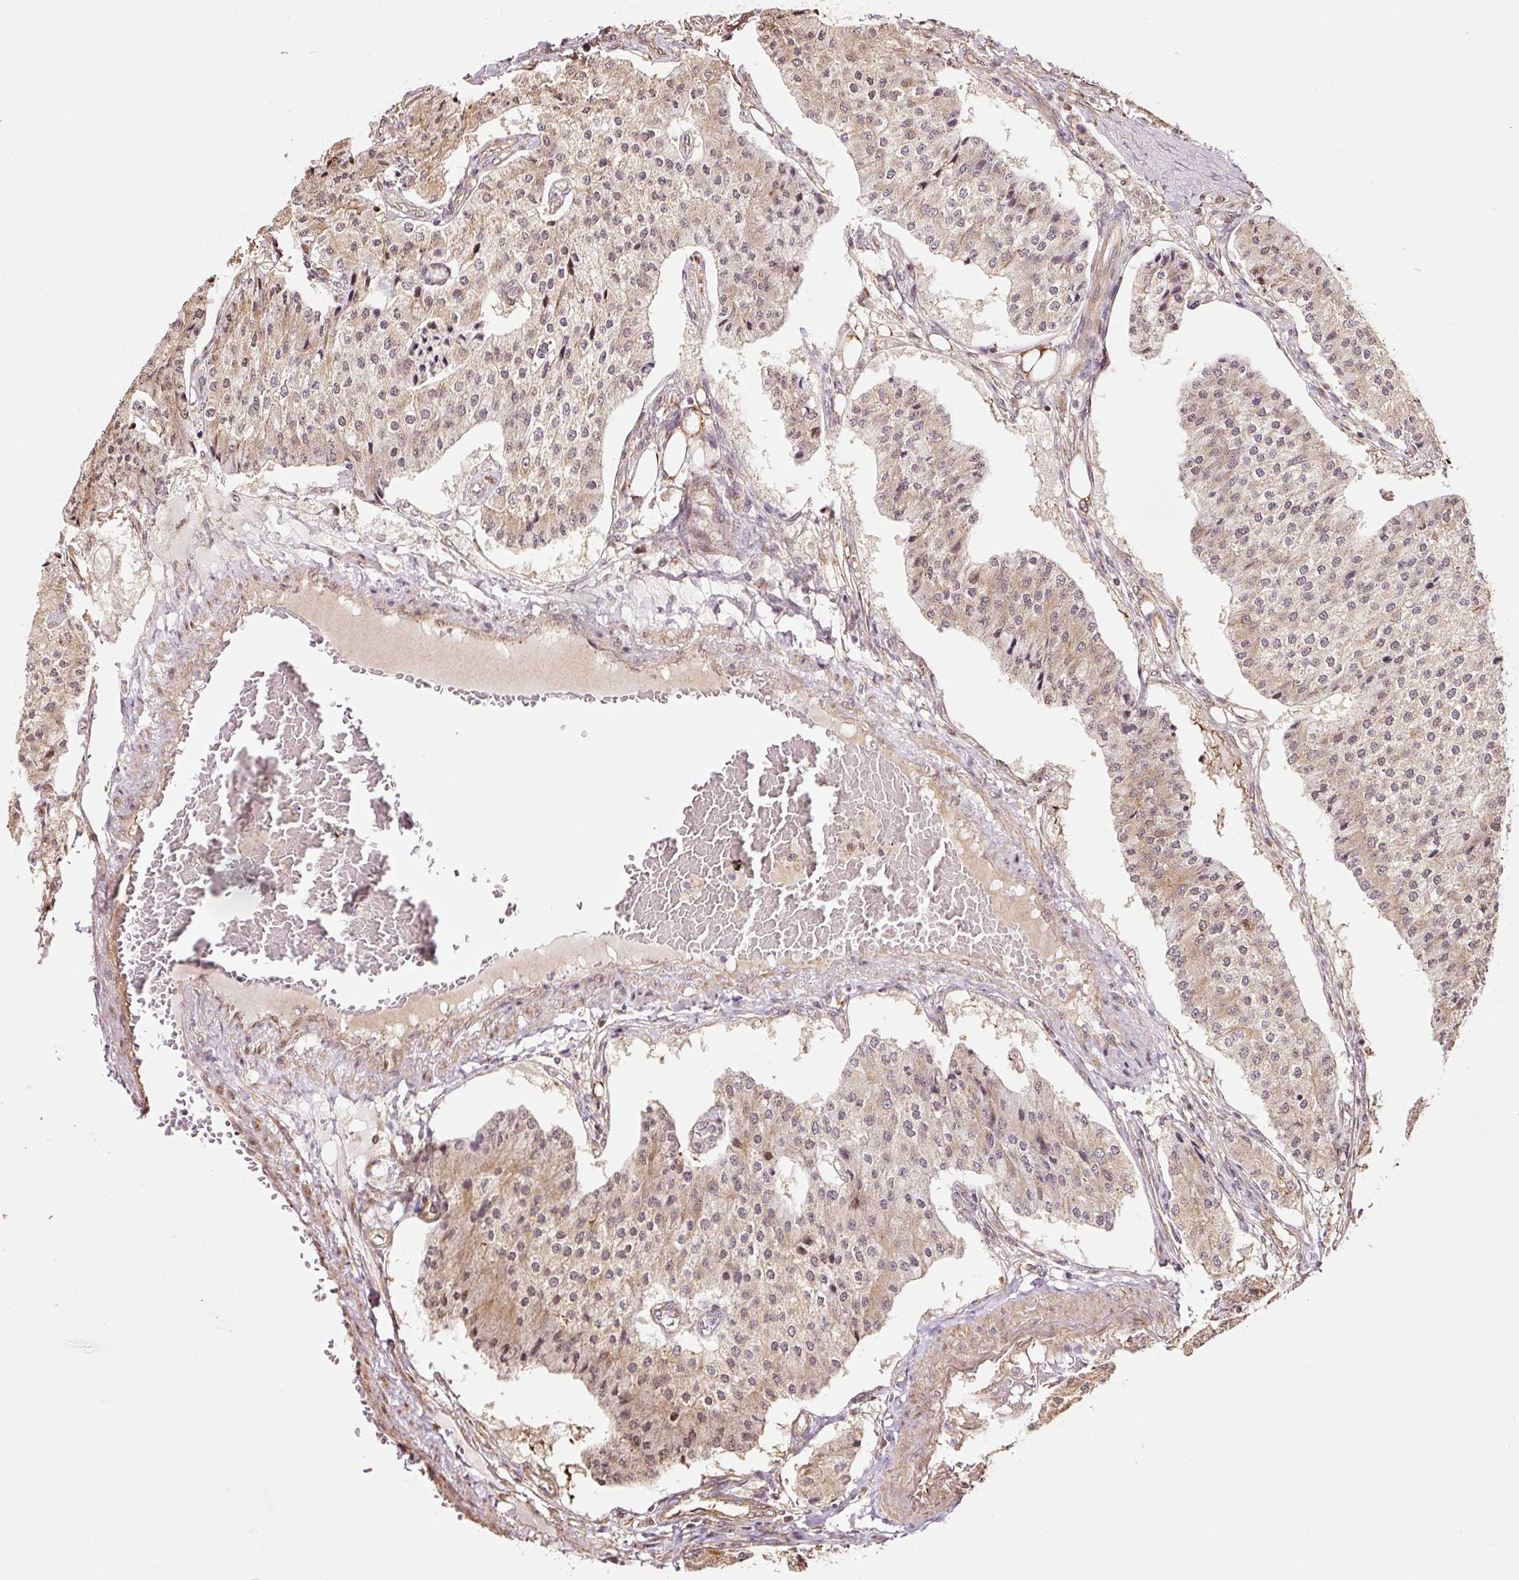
{"staining": {"intensity": "weak", "quantity": ">75%", "location": "cytoplasmic/membranous,nuclear"}, "tissue": "carcinoid", "cell_type": "Tumor cells", "image_type": "cancer", "snomed": [{"axis": "morphology", "description": "Carcinoid, malignant, NOS"}, {"axis": "topography", "description": "Colon"}], "caption": "About >75% of tumor cells in malignant carcinoid reveal weak cytoplasmic/membranous and nuclear protein positivity as visualized by brown immunohistochemical staining.", "gene": "ETF1", "patient": {"sex": "female", "age": 52}}